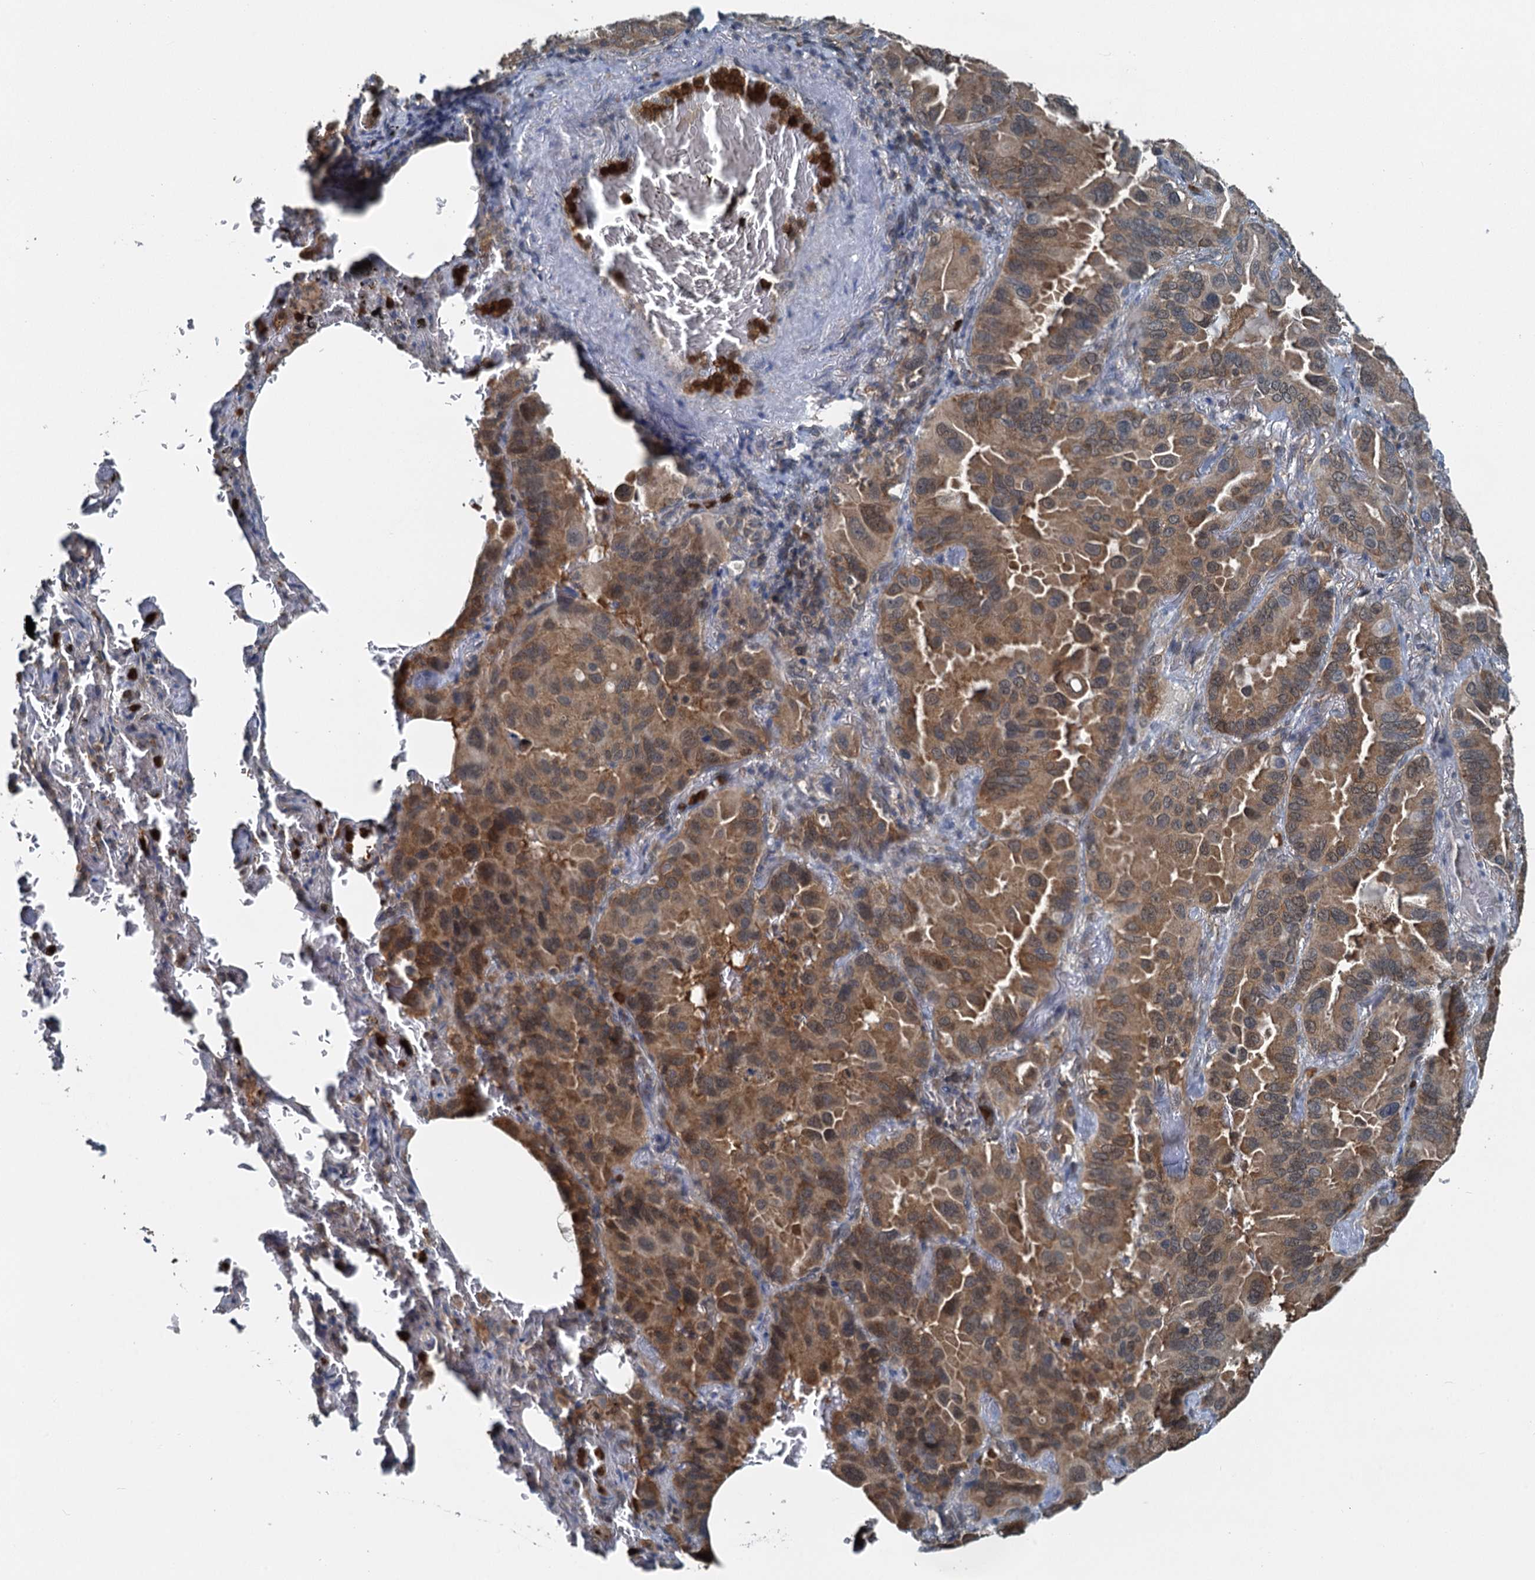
{"staining": {"intensity": "moderate", "quantity": ">75%", "location": "cytoplasmic/membranous"}, "tissue": "lung cancer", "cell_type": "Tumor cells", "image_type": "cancer", "snomed": [{"axis": "morphology", "description": "Adenocarcinoma, NOS"}, {"axis": "topography", "description": "Lung"}], "caption": "IHC image of lung adenocarcinoma stained for a protein (brown), which displays medium levels of moderate cytoplasmic/membranous staining in approximately >75% of tumor cells.", "gene": "GPI", "patient": {"sex": "male", "age": 64}}